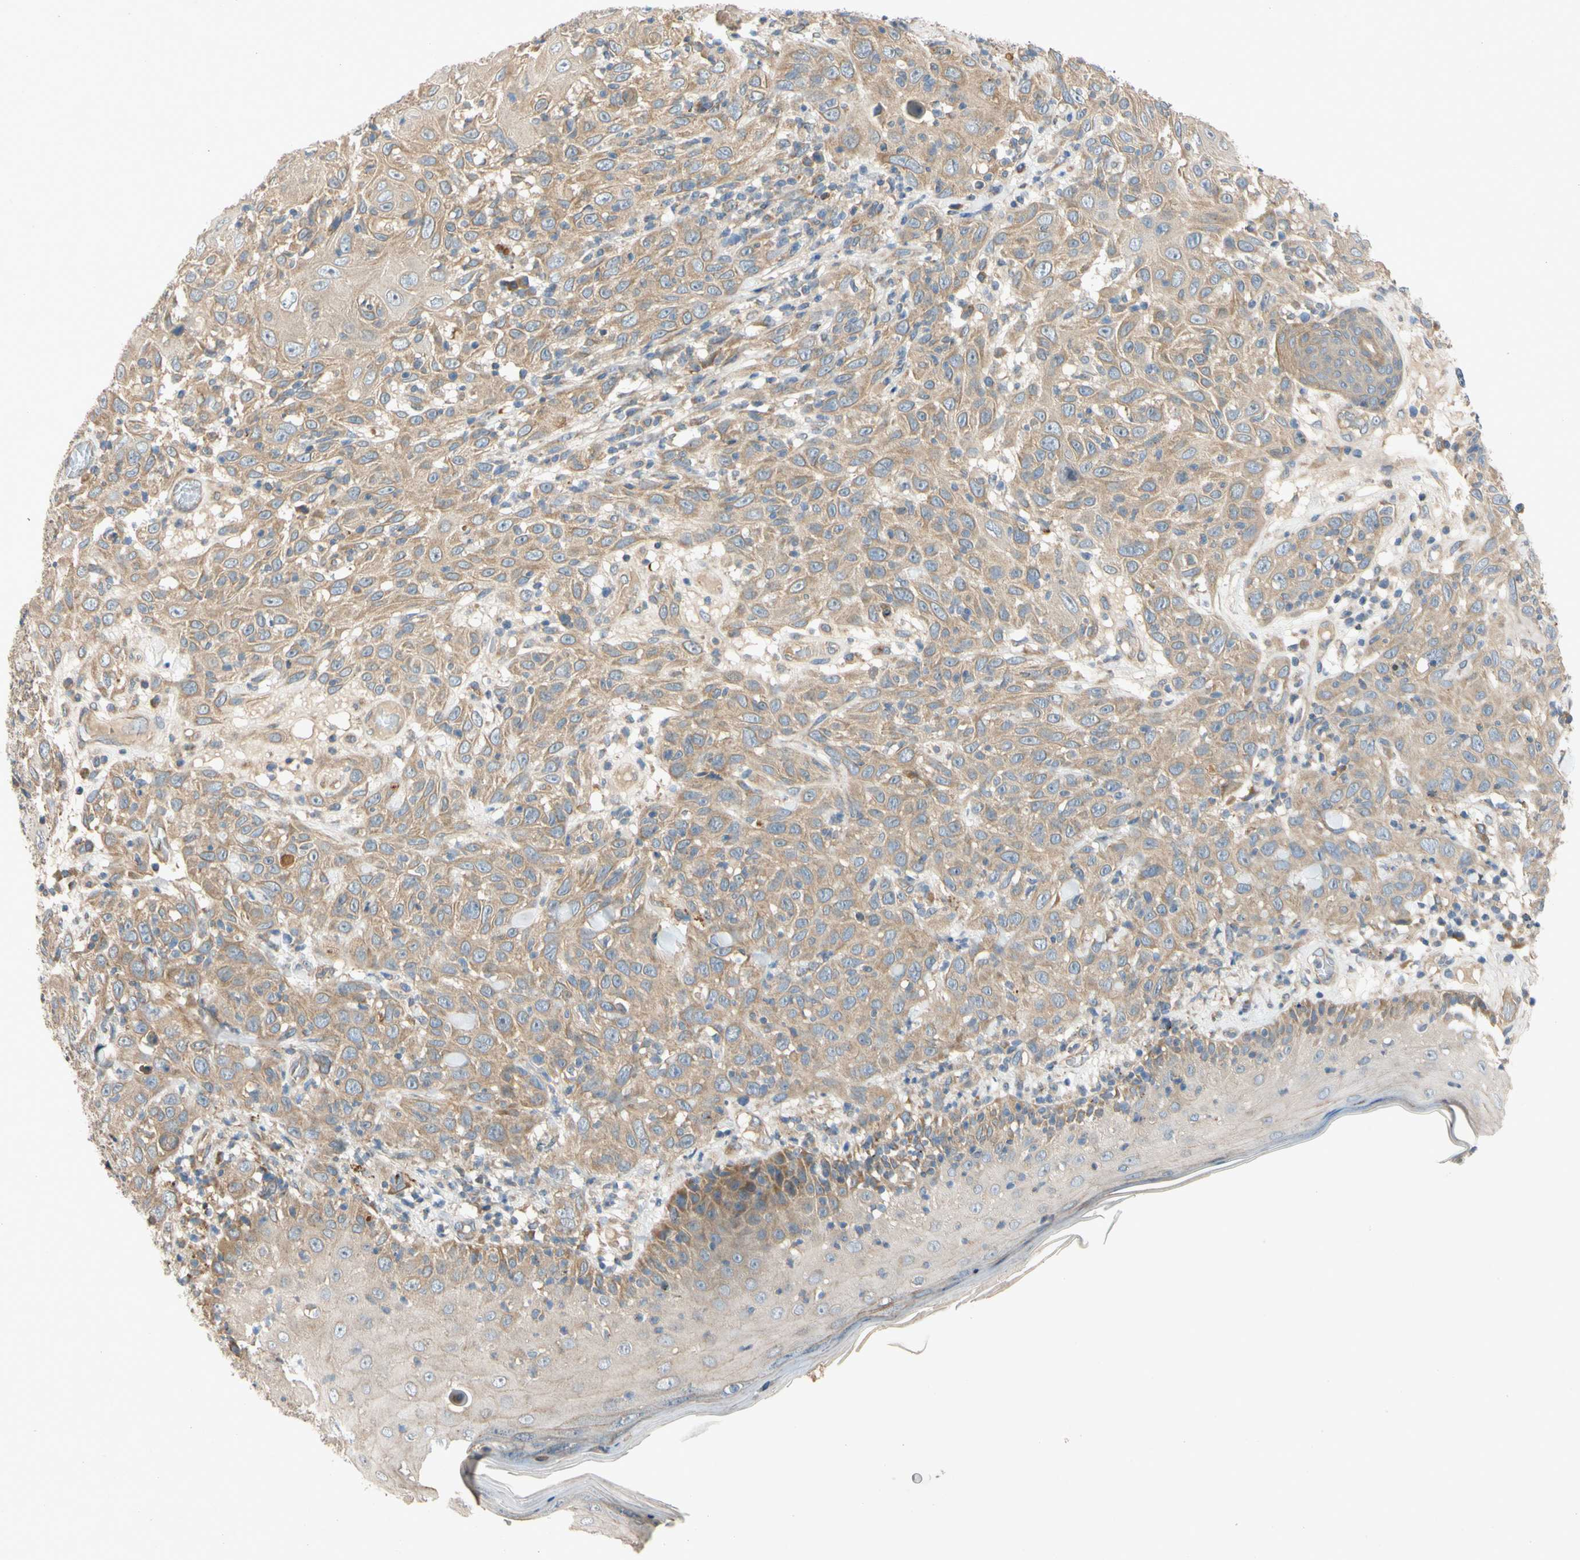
{"staining": {"intensity": "moderate", "quantity": ">75%", "location": "cytoplasmic/membranous"}, "tissue": "skin cancer", "cell_type": "Tumor cells", "image_type": "cancer", "snomed": [{"axis": "morphology", "description": "Squamous cell carcinoma, NOS"}, {"axis": "topography", "description": "Skin"}], "caption": "This is an image of immunohistochemistry staining of skin squamous cell carcinoma, which shows moderate positivity in the cytoplasmic/membranous of tumor cells.", "gene": "MBTPS2", "patient": {"sex": "female", "age": 88}}